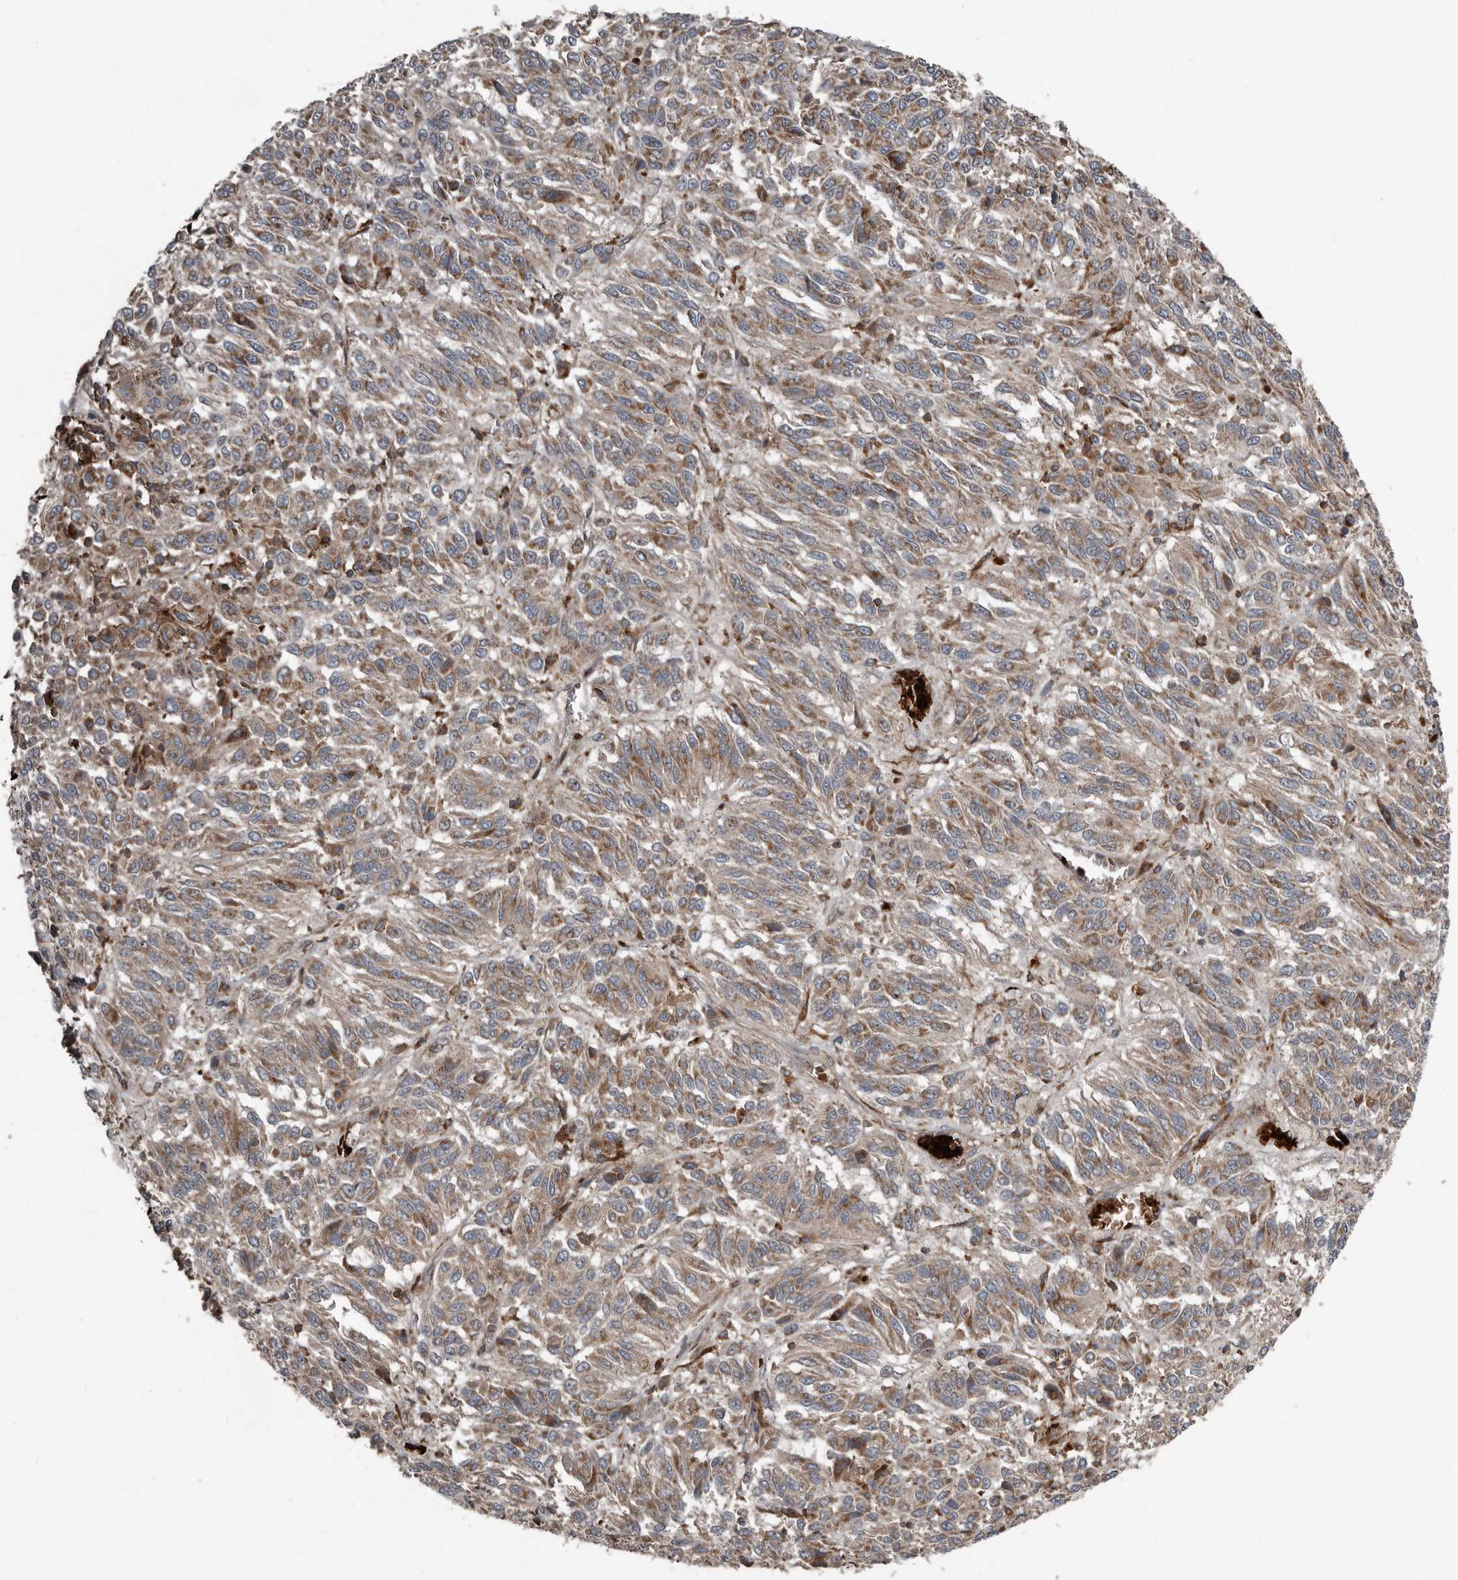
{"staining": {"intensity": "weak", "quantity": ">75%", "location": "cytoplasmic/membranous"}, "tissue": "melanoma", "cell_type": "Tumor cells", "image_type": "cancer", "snomed": [{"axis": "morphology", "description": "Malignant melanoma, Metastatic site"}, {"axis": "topography", "description": "Lung"}], "caption": "Protein expression analysis of human malignant melanoma (metastatic site) reveals weak cytoplasmic/membranous positivity in about >75% of tumor cells.", "gene": "FBXO31", "patient": {"sex": "male", "age": 64}}